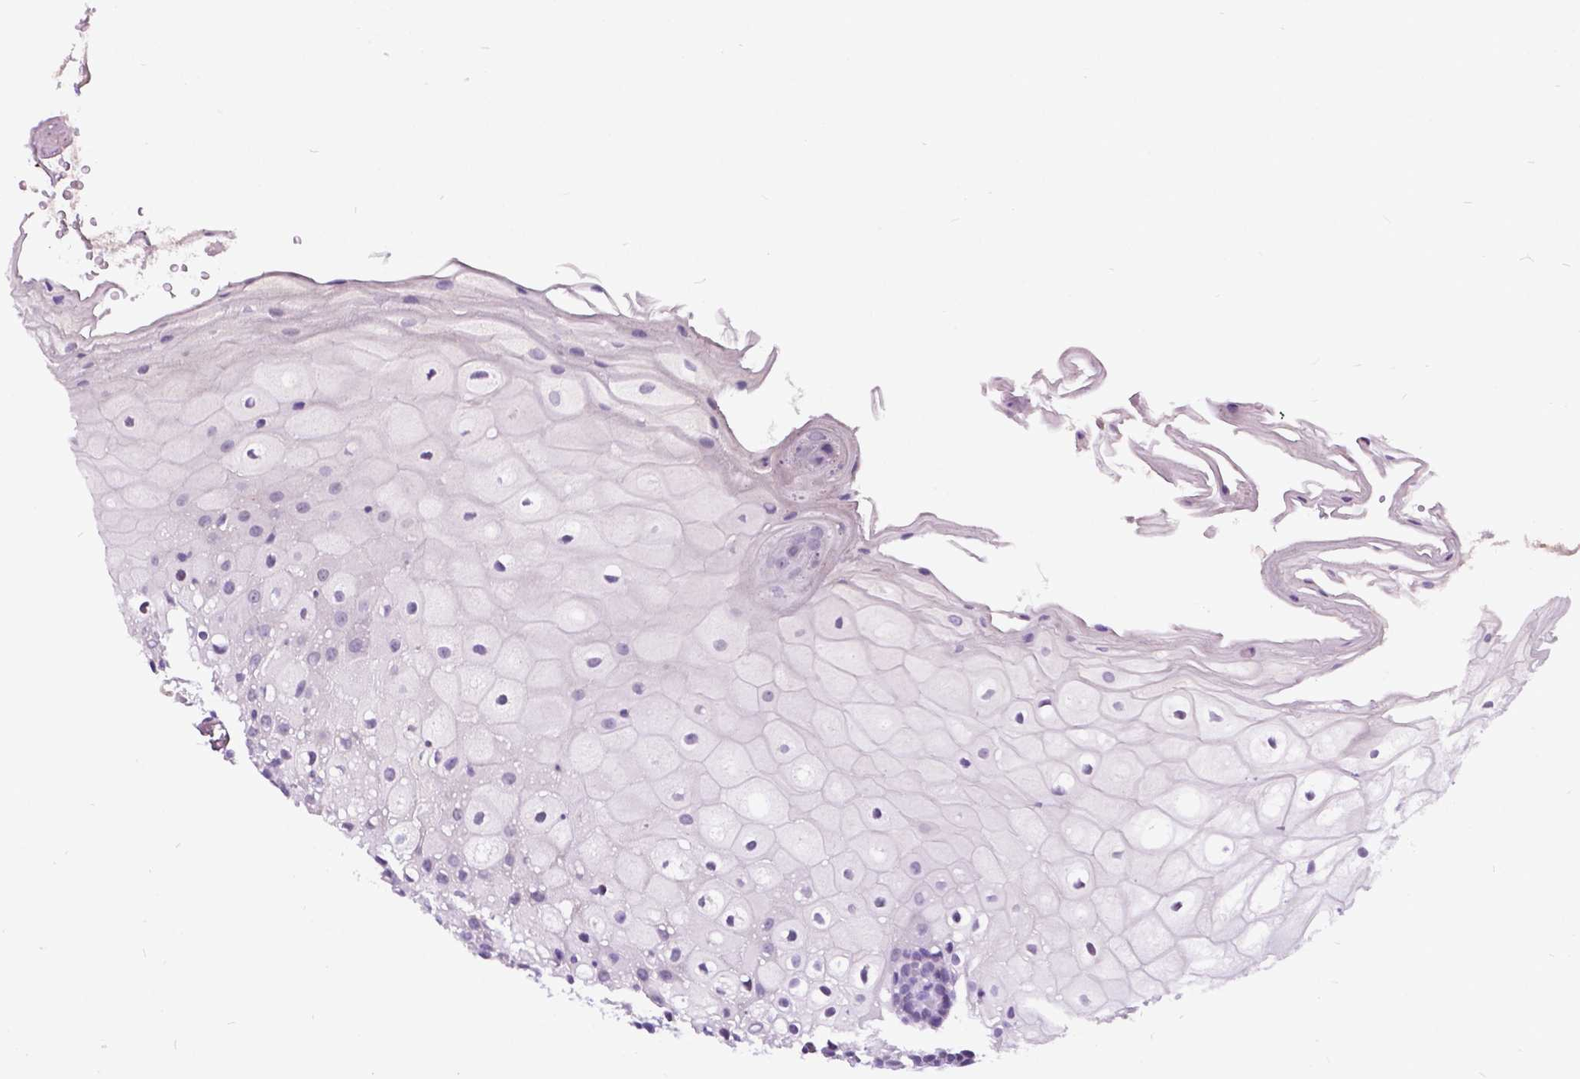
{"staining": {"intensity": "negative", "quantity": "none", "location": "none"}, "tissue": "oral mucosa", "cell_type": "Squamous epithelial cells", "image_type": "normal", "snomed": [{"axis": "morphology", "description": "Normal tissue, NOS"}, {"axis": "morphology", "description": "Squamous cell carcinoma, NOS"}, {"axis": "topography", "description": "Oral tissue"}, {"axis": "topography", "description": "Head-Neck"}], "caption": "DAB immunohistochemical staining of benign human oral mucosa shows no significant expression in squamous epithelial cells. (DAB (3,3'-diaminobenzidine) IHC, high magnification).", "gene": "DPF3", "patient": {"sex": "male", "age": 69}}